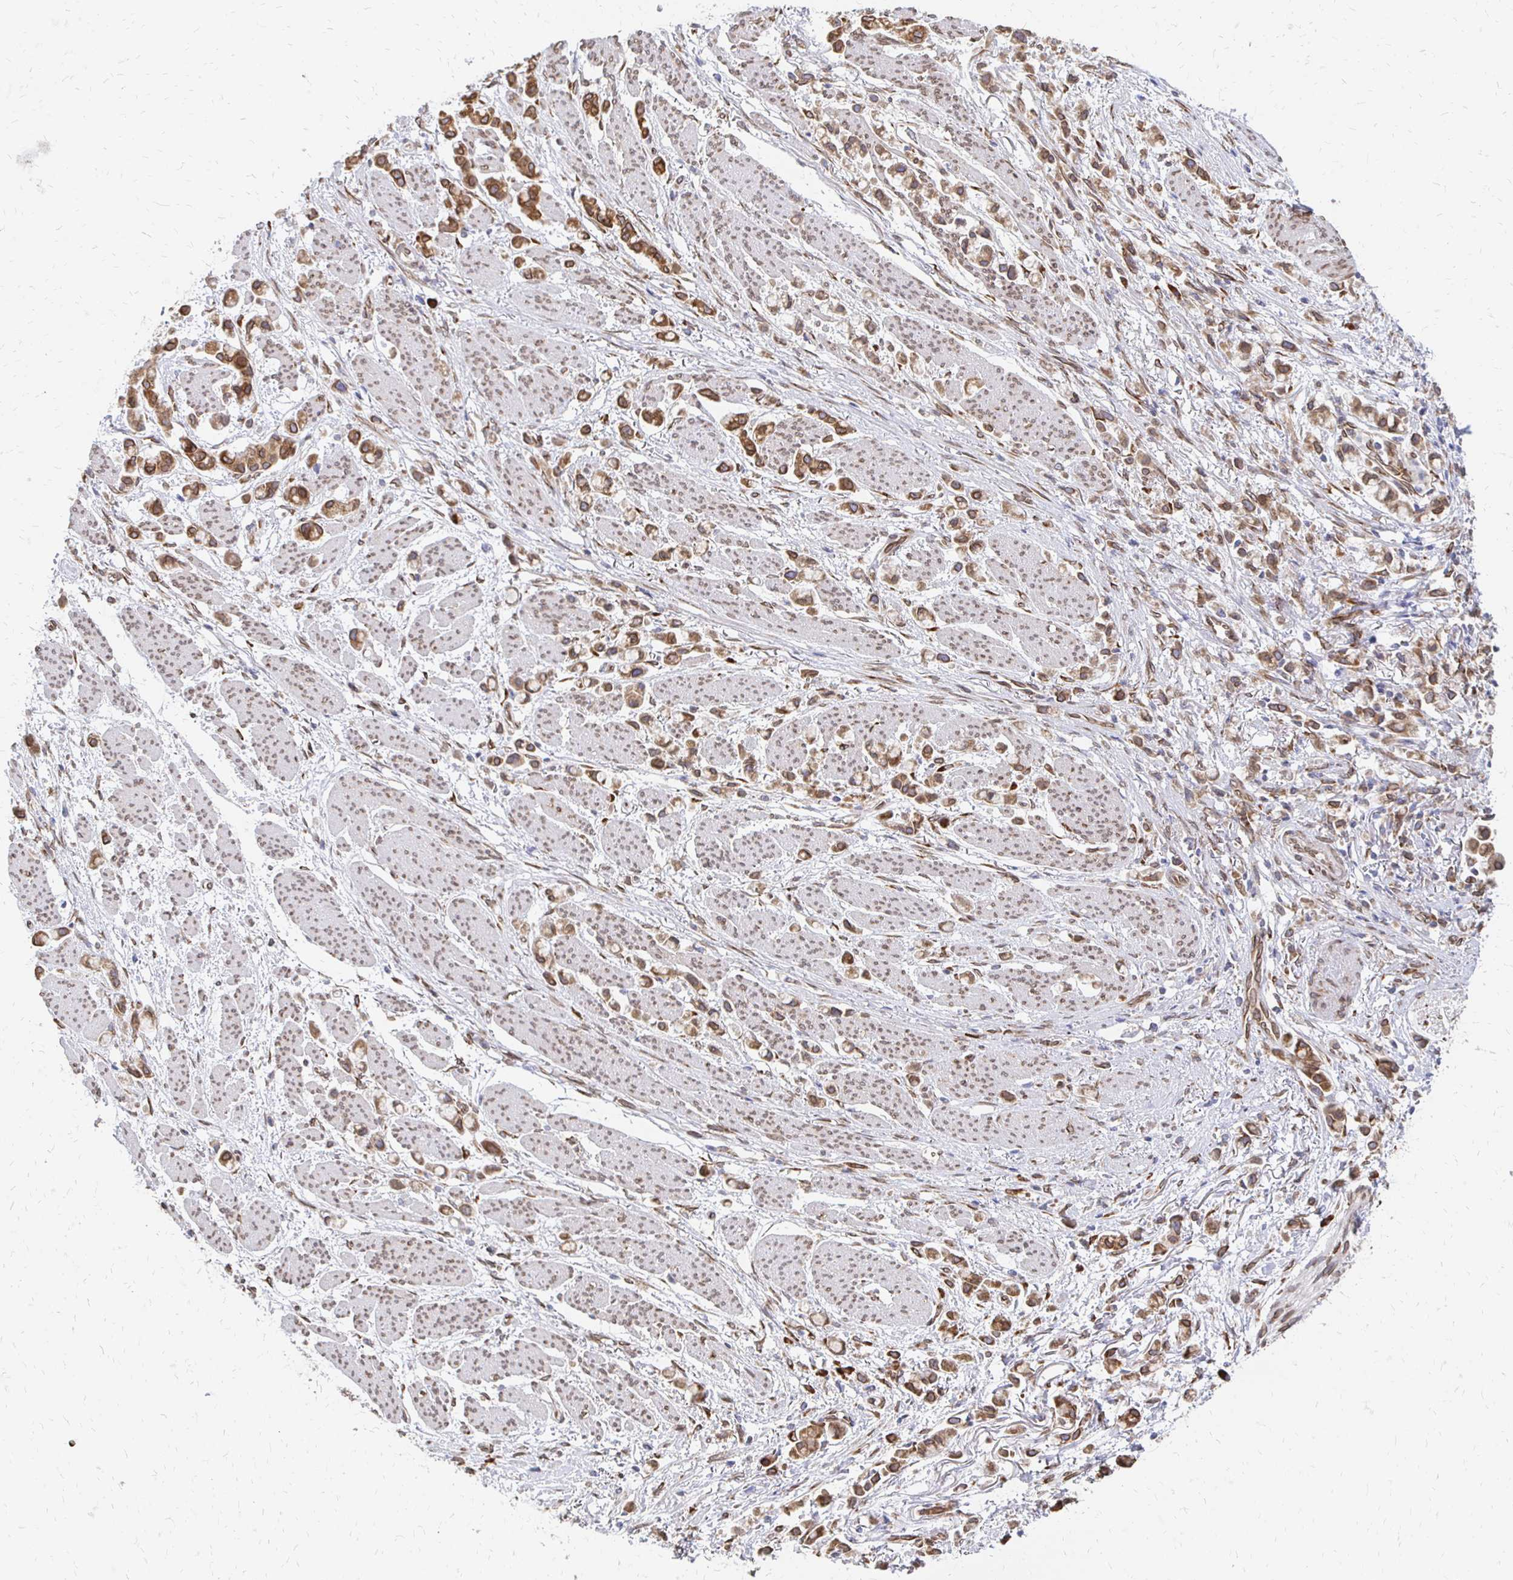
{"staining": {"intensity": "strong", "quantity": ">75%", "location": "cytoplasmic/membranous,nuclear"}, "tissue": "stomach cancer", "cell_type": "Tumor cells", "image_type": "cancer", "snomed": [{"axis": "morphology", "description": "Adenocarcinoma, NOS"}, {"axis": "topography", "description": "Stomach"}], "caption": "Strong cytoplasmic/membranous and nuclear expression for a protein is appreciated in approximately >75% of tumor cells of stomach adenocarcinoma using immunohistochemistry (IHC).", "gene": "PELI3", "patient": {"sex": "female", "age": 81}}